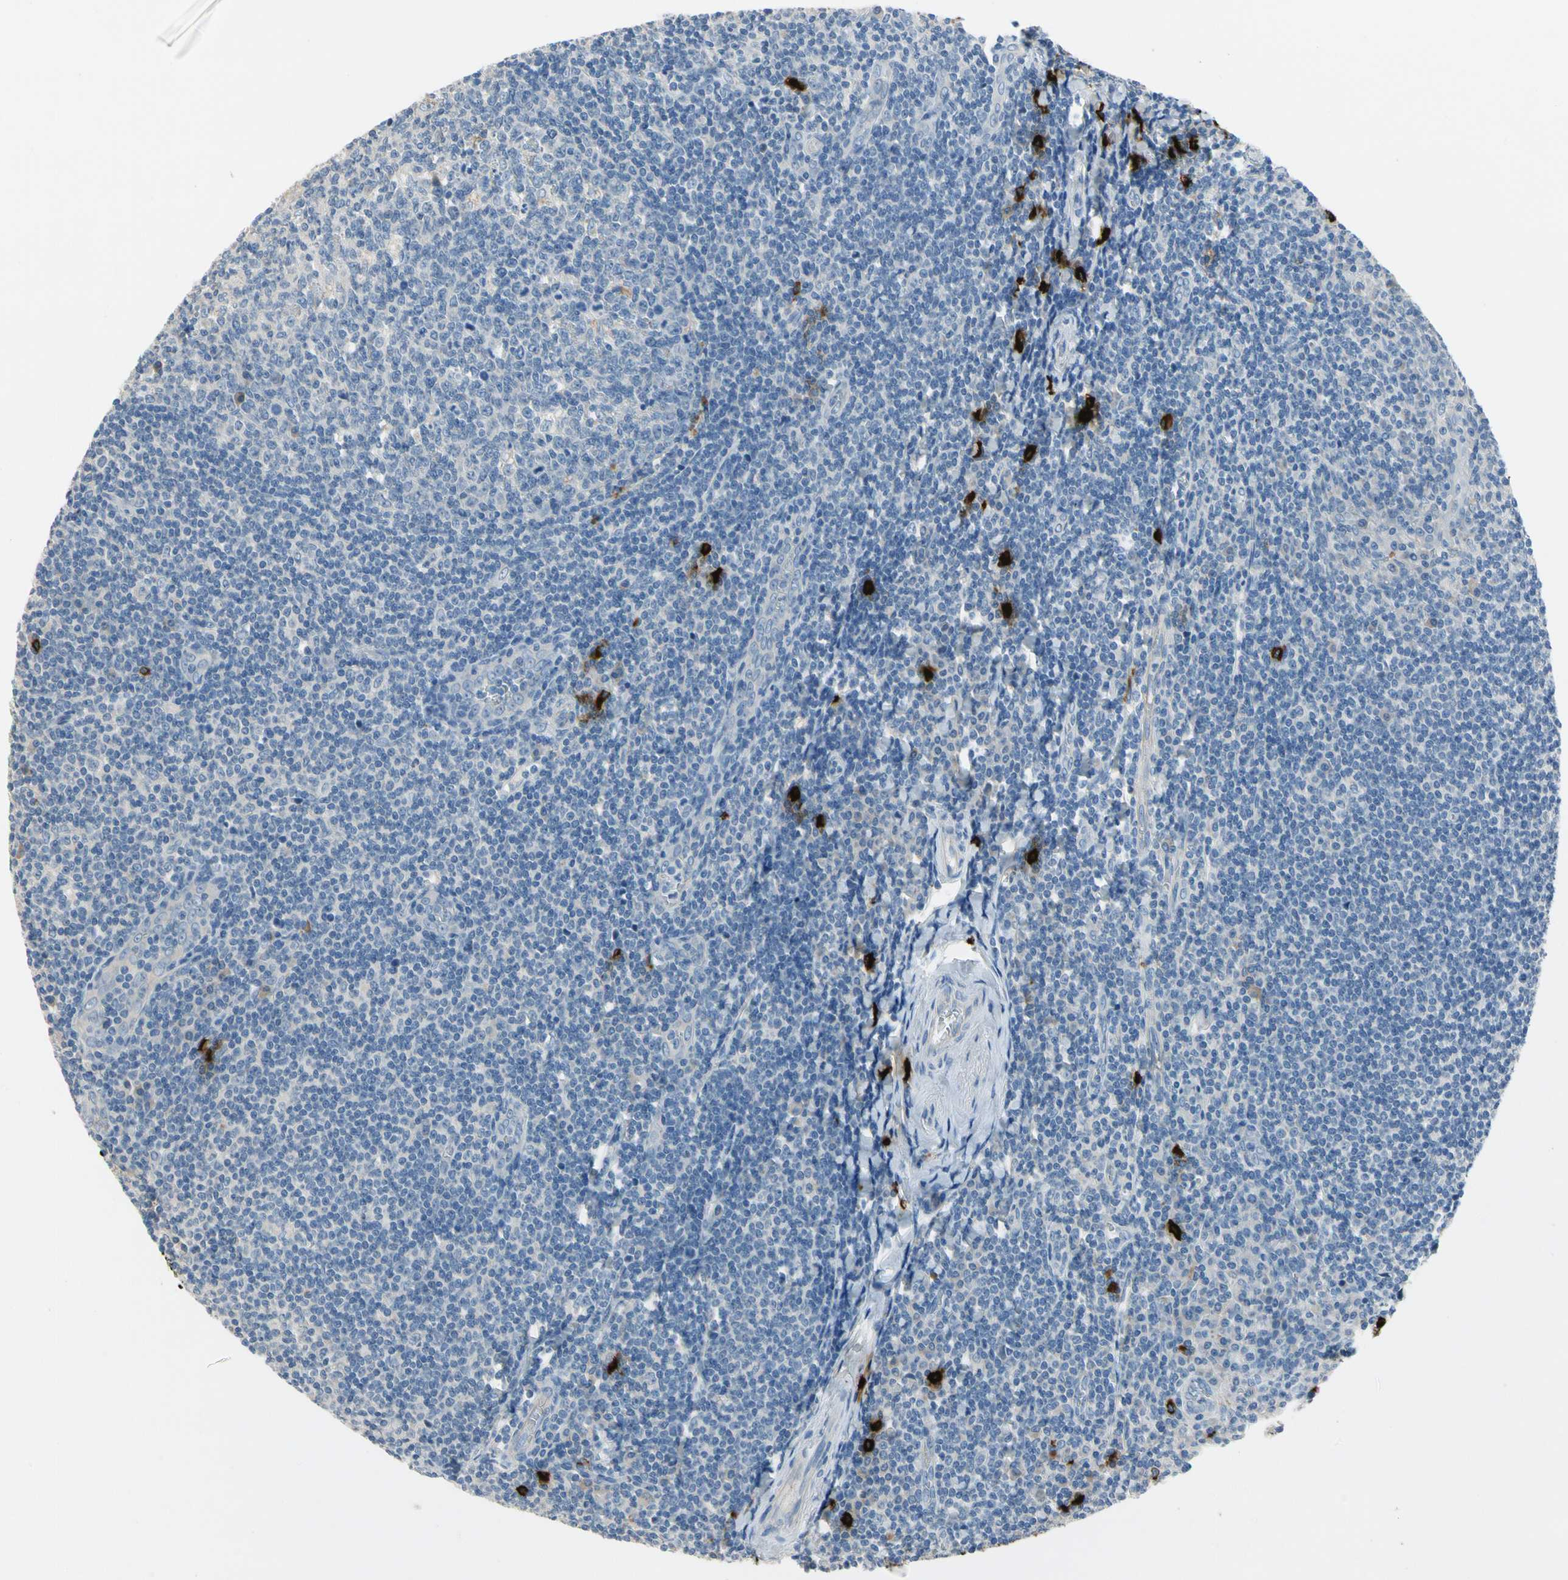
{"staining": {"intensity": "negative", "quantity": "none", "location": "none"}, "tissue": "tonsil", "cell_type": "Germinal center cells", "image_type": "normal", "snomed": [{"axis": "morphology", "description": "Normal tissue, NOS"}, {"axis": "topography", "description": "Tonsil"}], "caption": "There is no significant positivity in germinal center cells of tonsil. (Stains: DAB (3,3'-diaminobenzidine) IHC with hematoxylin counter stain, Microscopy: brightfield microscopy at high magnification).", "gene": "CPA3", "patient": {"sex": "male", "age": 31}}